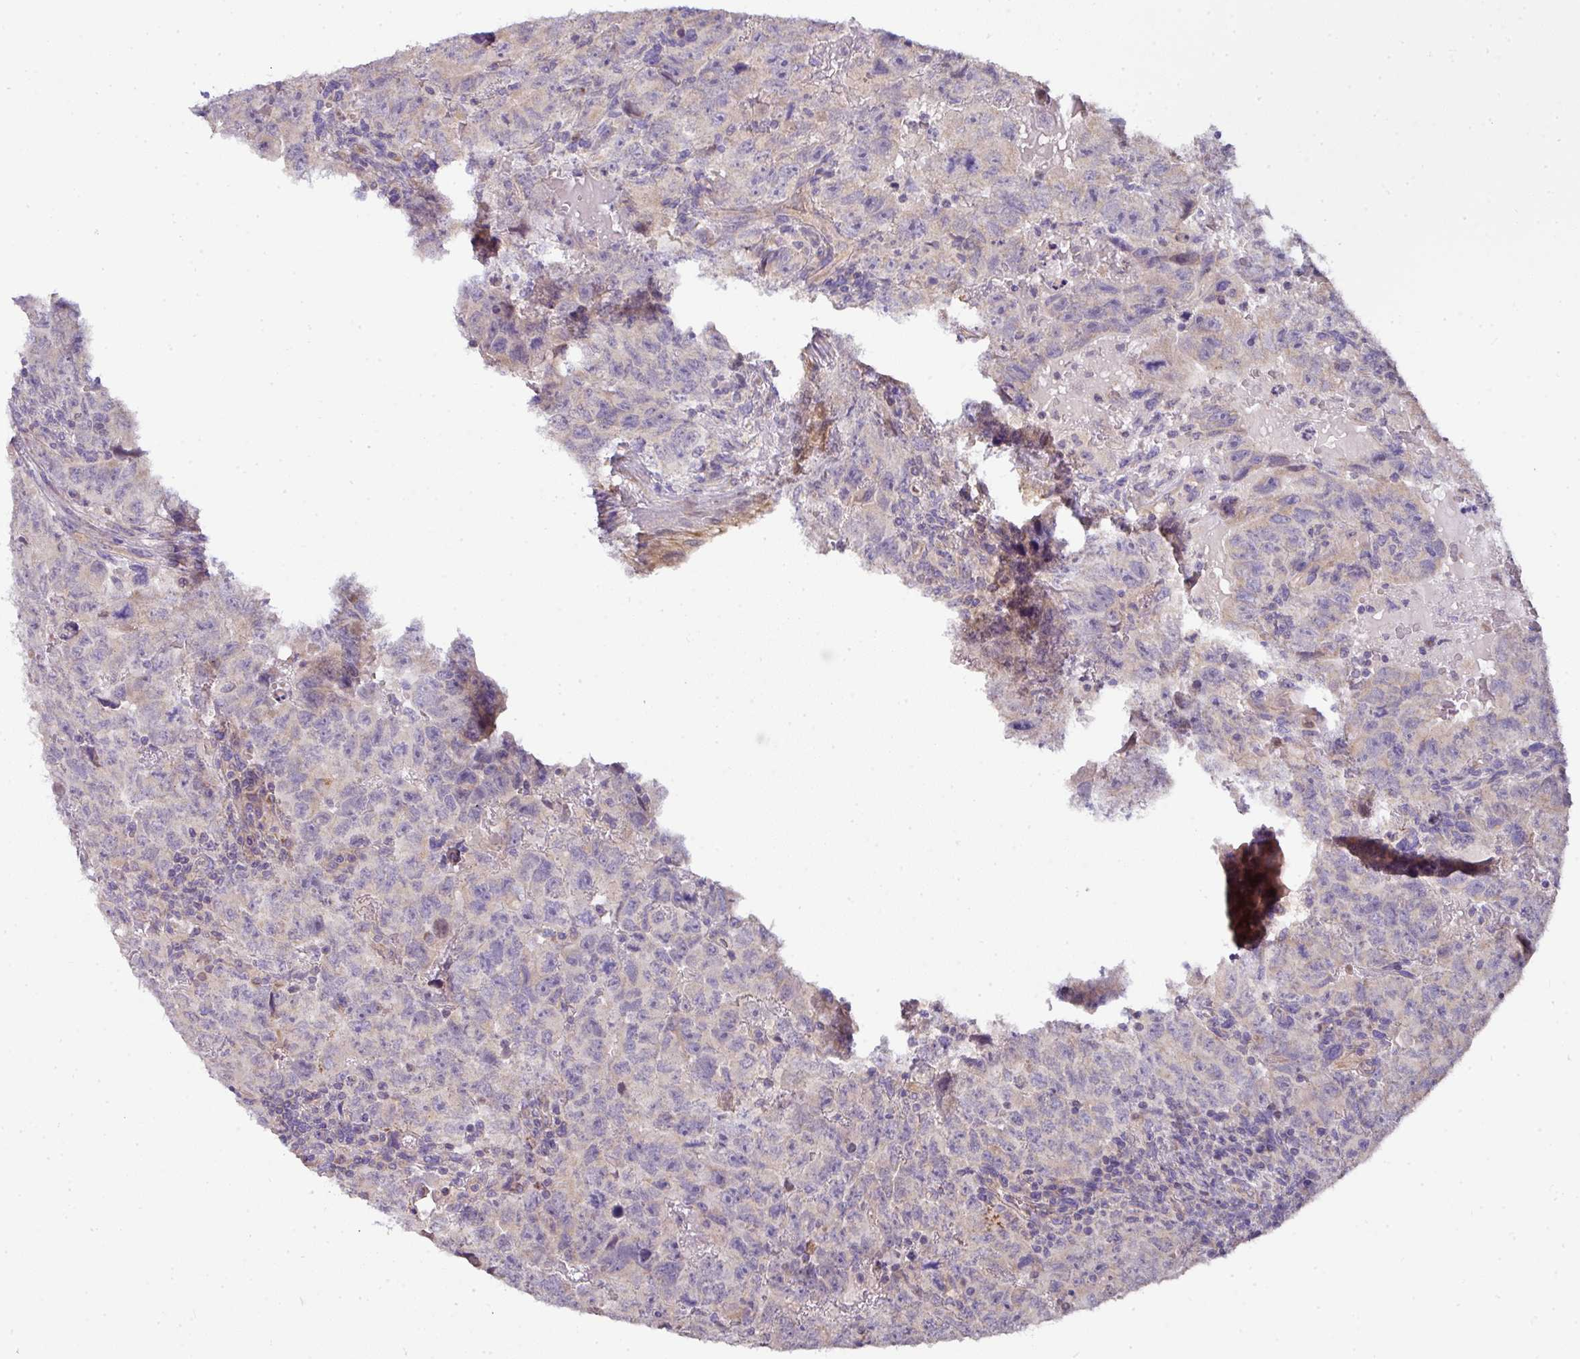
{"staining": {"intensity": "negative", "quantity": "none", "location": "none"}, "tissue": "testis cancer", "cell_type": "Tumor cells", "image_type": "cancer", "snomed": [{"axis": "morphology", "description": "Carcinoma, Embryonal, NOS"}, {"axis": "topography", "description": "Testis"}], "caption": "Immunohistochemical staining of testis embryonal carcinoma demonstrates no significant positivity in tumor cells. Nuclei are stained in blue.", "gene": "STK35", "patient": {"sex": "male", "age": 24}}